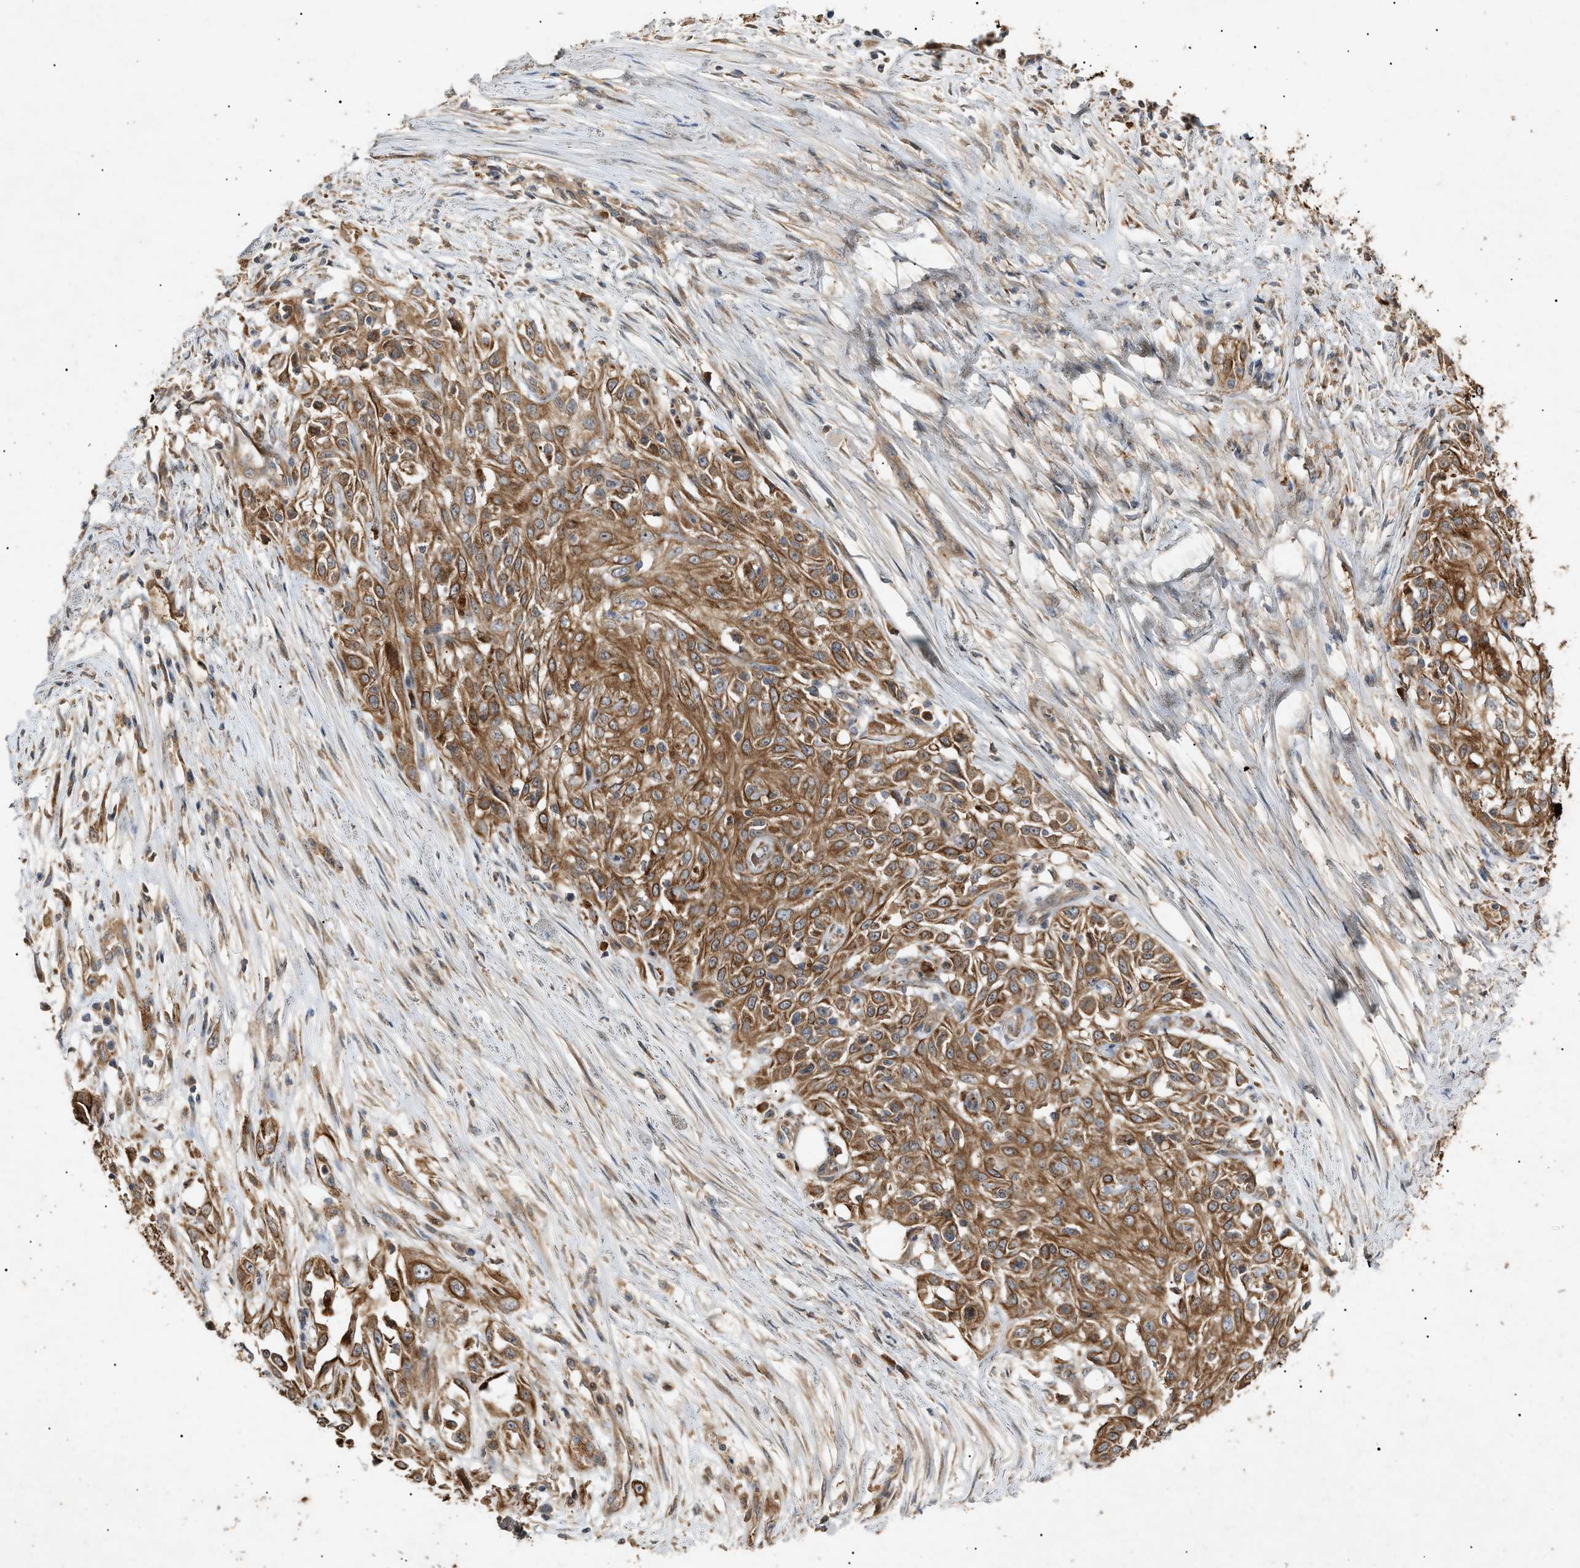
{"staining": {"intensity": "moderate", "quantity": ">75%", "location": "cytoplasmic/membranous"}, "tissue": "skin cancer", "cell_type": "Tumor cells", "image_type": "cancer", "snomed": [{"axis": "morphology", "description": "Squamous cell carcinoma, NOS"}, {"axis": "morphology", "description": "Squamous cell carcinoma, metastatic, NOS"}, {"axis": "topography", "description": "Skin"}, {"axis": "topography", "description": "Lymph node"}], "caption": "Brown immunohistochemical staining in human squamous cell carcinoma (skin) exhibits moderate cytoplasmic/membranous staining in approximately >75% of tumor cells. The staining is performed using DAB brown chromogen to label protein expression. The nuclei are counter-stained blue using hematoxylin.", "gene": "MTCH1", "patient": {"sex": "male", "age": 75}}